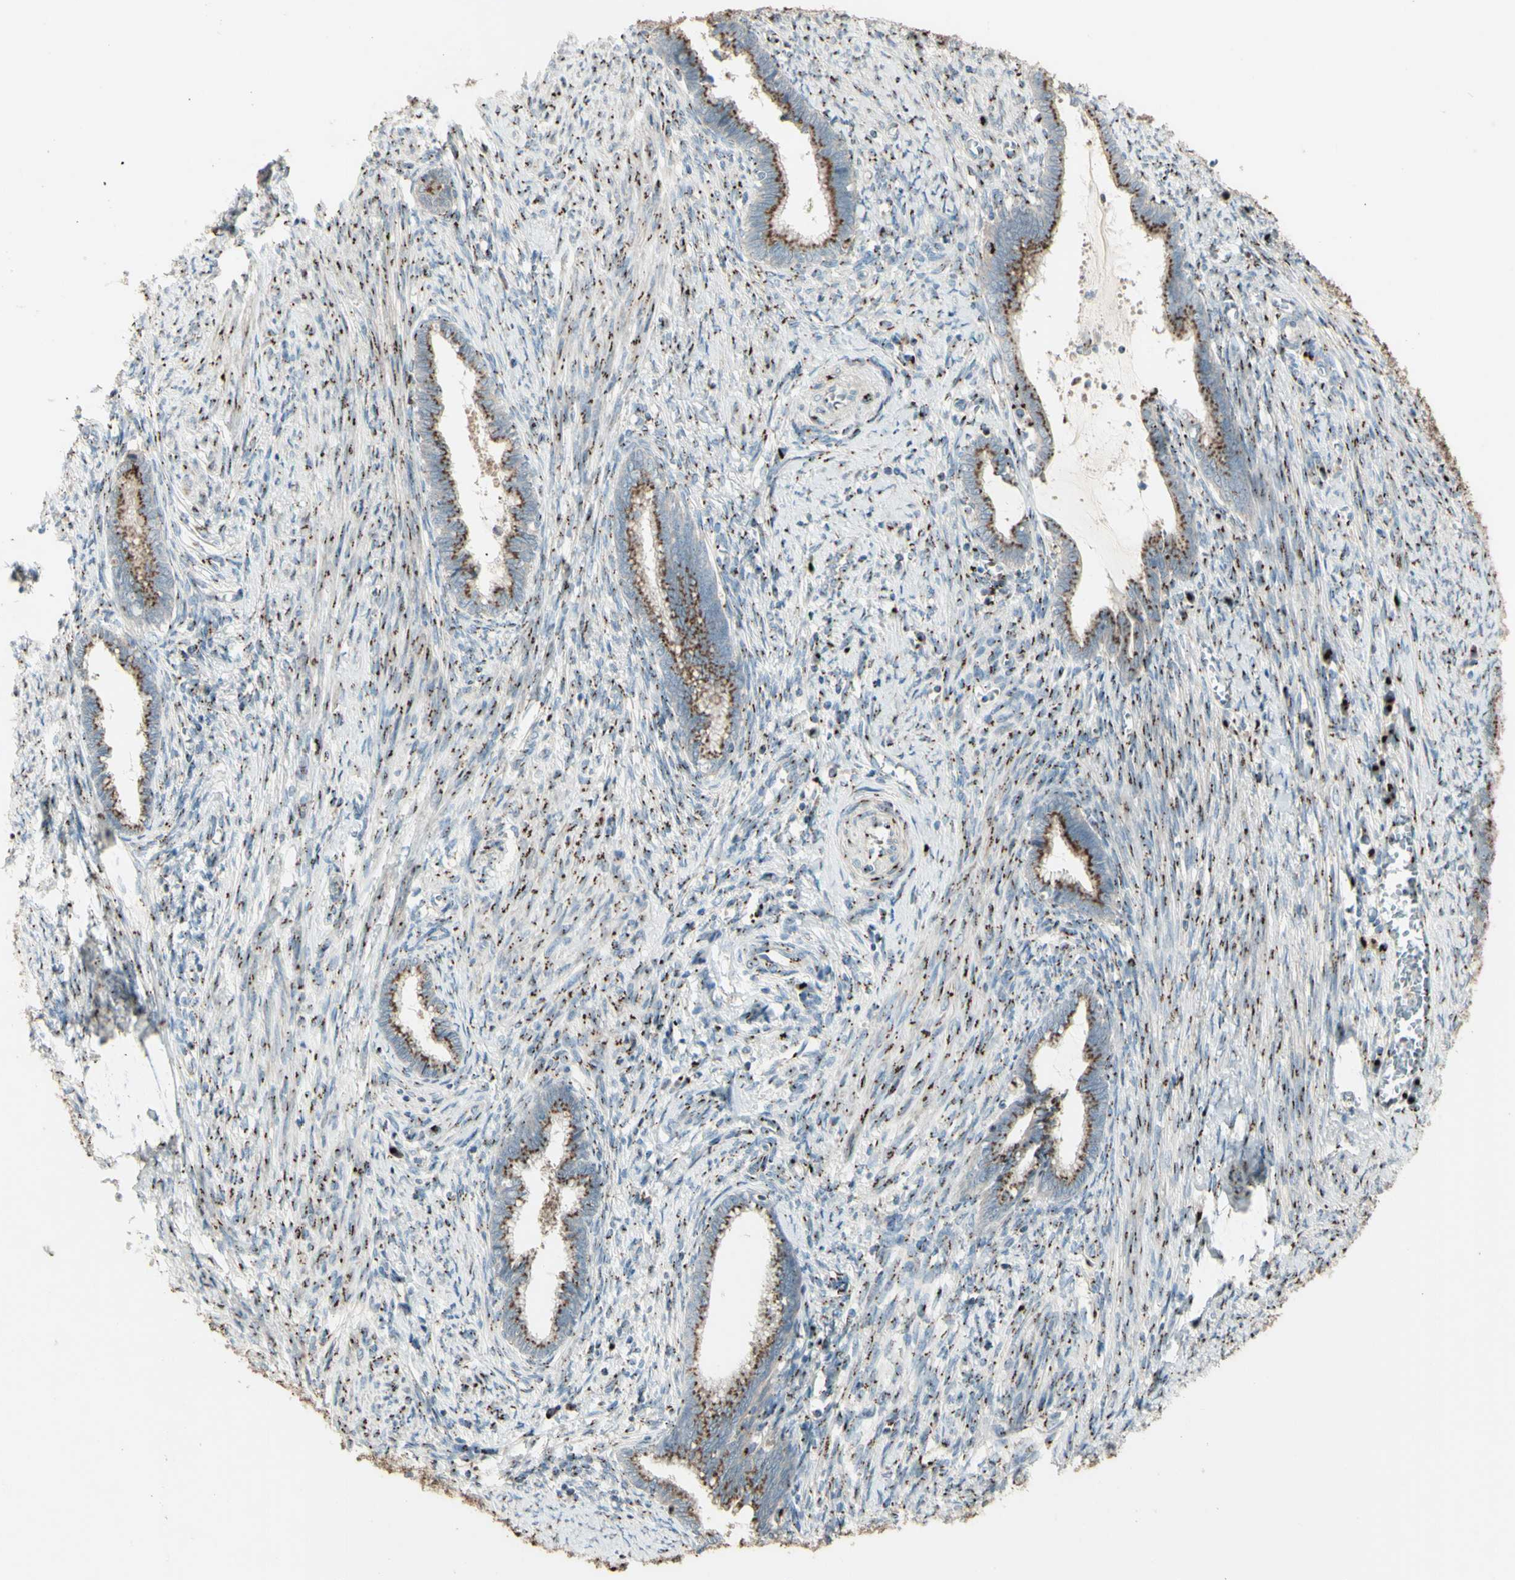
{"staining": {"intensity": "moderate", "quantity": ">75%", "location": "cytoplasmic/membranous"}, "tissue": "cervical cancer", "cell_type": "Tumor cells", "image_type": "cancer", "snomed": [{"axis": "morphology", "description": "Adenocarcinoma, NOS"}, {"axis": "topography", "description": "Cervix"}], "caption": "DAB immunohistochemical staining of human adenocarcinoma (cervical) reveals moderate cytoplasmic/membranous protein positivity in approximately >75% of tumor cells. The staining is performed using DAB brown chromogen to label protein expression. The nuclei are counter-stained blue using hematoxylin.", "gene": "BPNT2", "patient": {"sex": "female", "age": 44}}